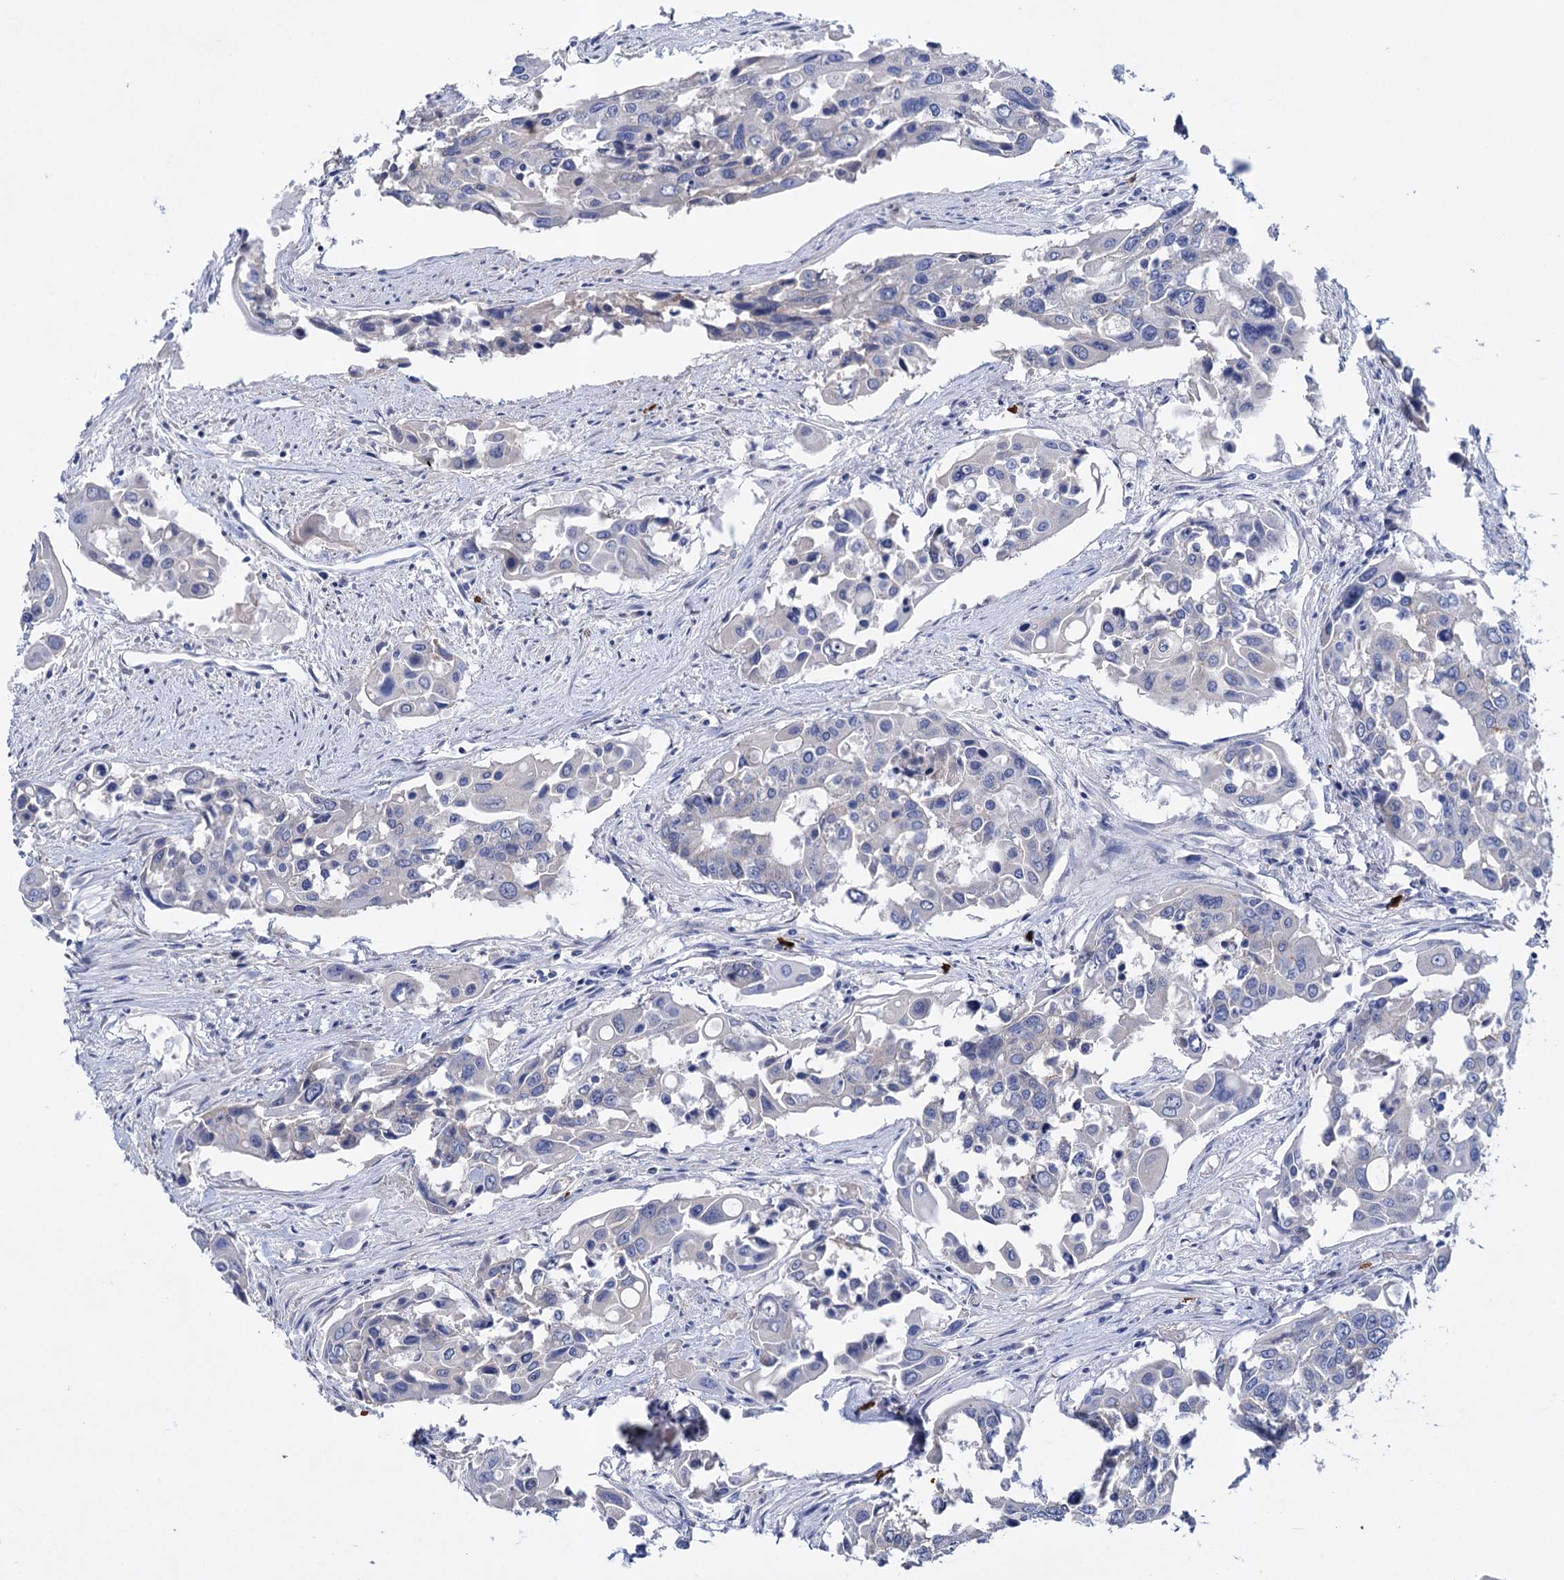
{"staining": {"intensity": "negative", "quantity": "none", "location": "none"}, "tissue": "colorectal cancer", "cell_type": "Tumor cells", "image_type": "cancer", "snomed": [{"axis": "morphology", "description": "Adenocarcinoma, NOS"}, {"axis": "topography", "description": "Colon"}], "caption": "Tumor cells show no significant expression in colorectal cancer (adenocarcinoma).", "gene": "FBXW12", "patient": {"sex": "male", "age": 77}}